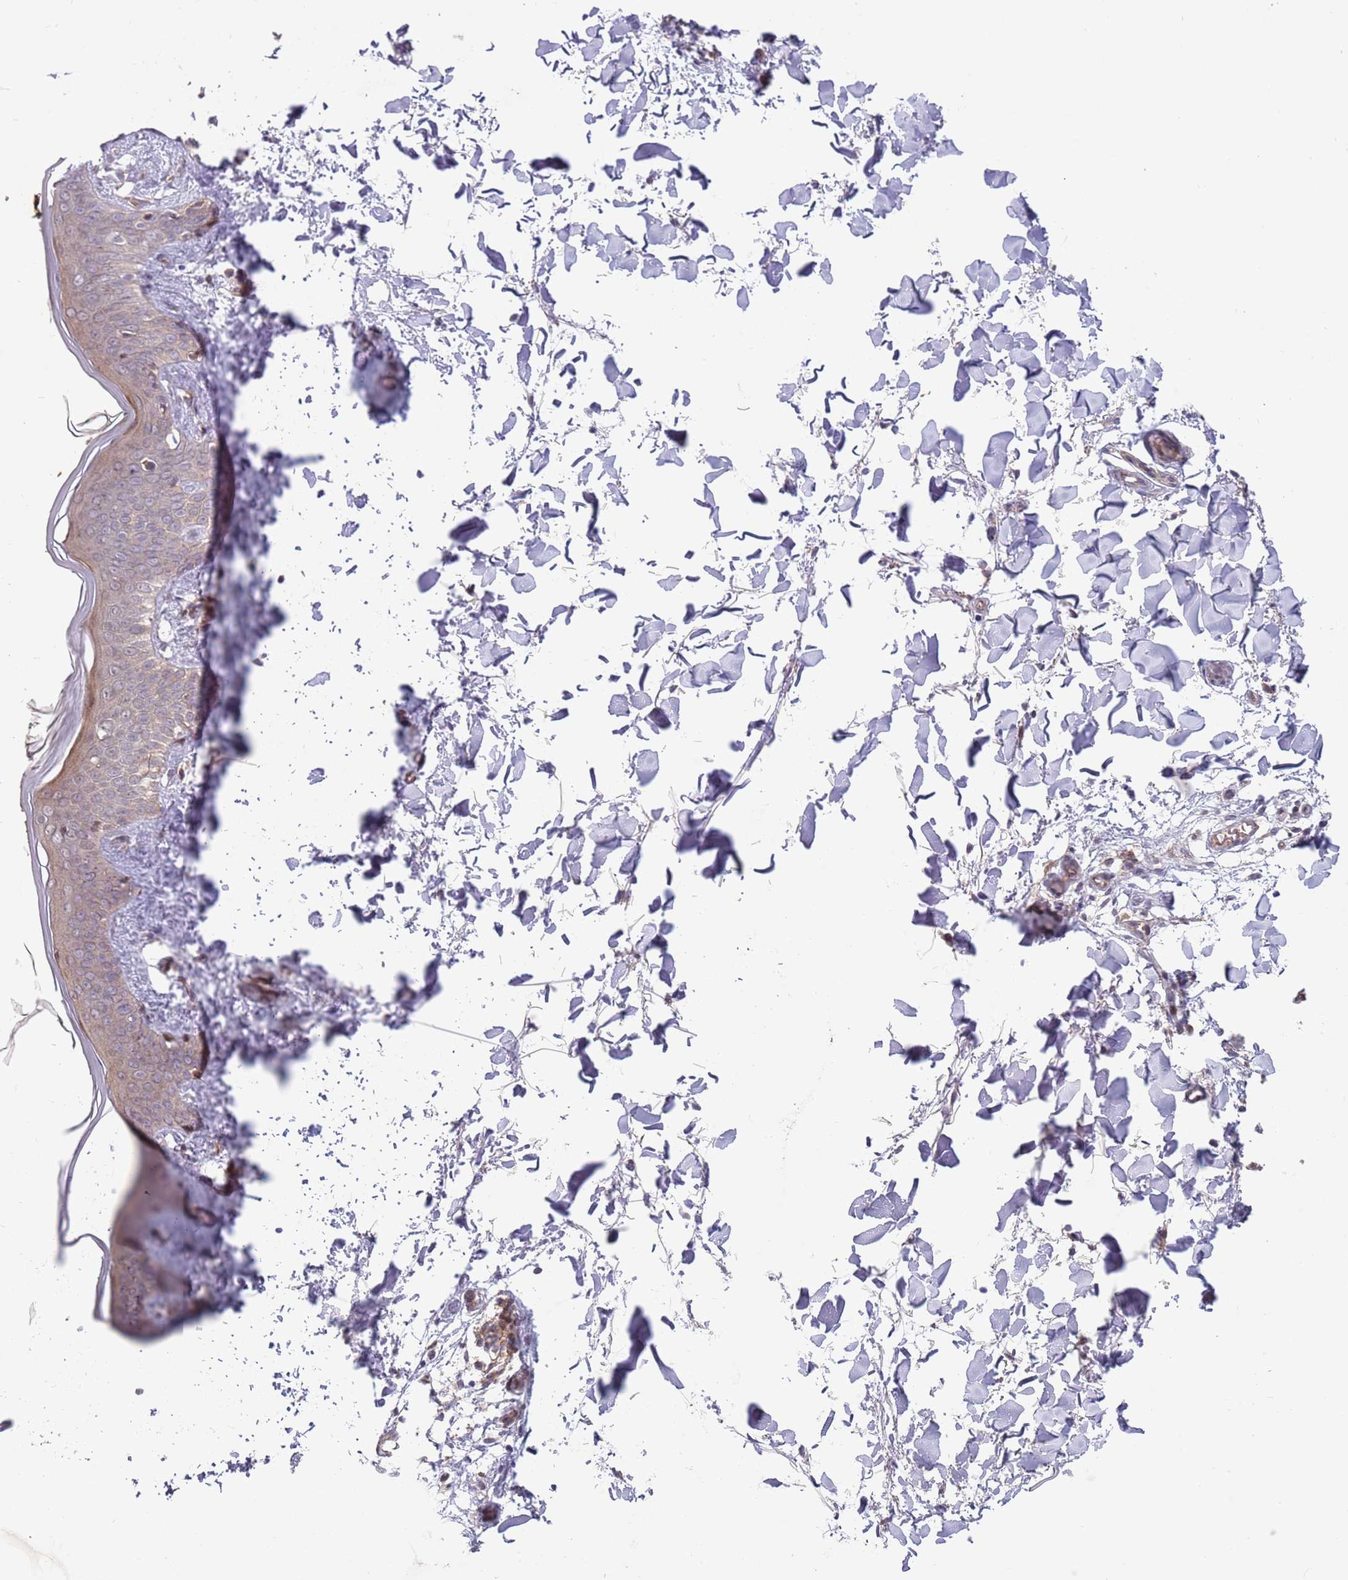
{"staining": {"intensity": "weak", "quantity": "<25%", "location": "cytoplasmic/membranous"}, "tissue": "skin", "cell_type": "Fibroblasts", "image_type": "normal", "snomed": [{"axis": "morphology", "description": "Normal tissue, NOS"}, {"axis": "topography", "description": "Skin"}], "caption": "Immunohistochemistry (IHC) image of normal skin stained for a protein (brown), which shows no expression in fibroblasts.", "gene": "GGA1", "patient": {"sex": "female", "age": 34}}